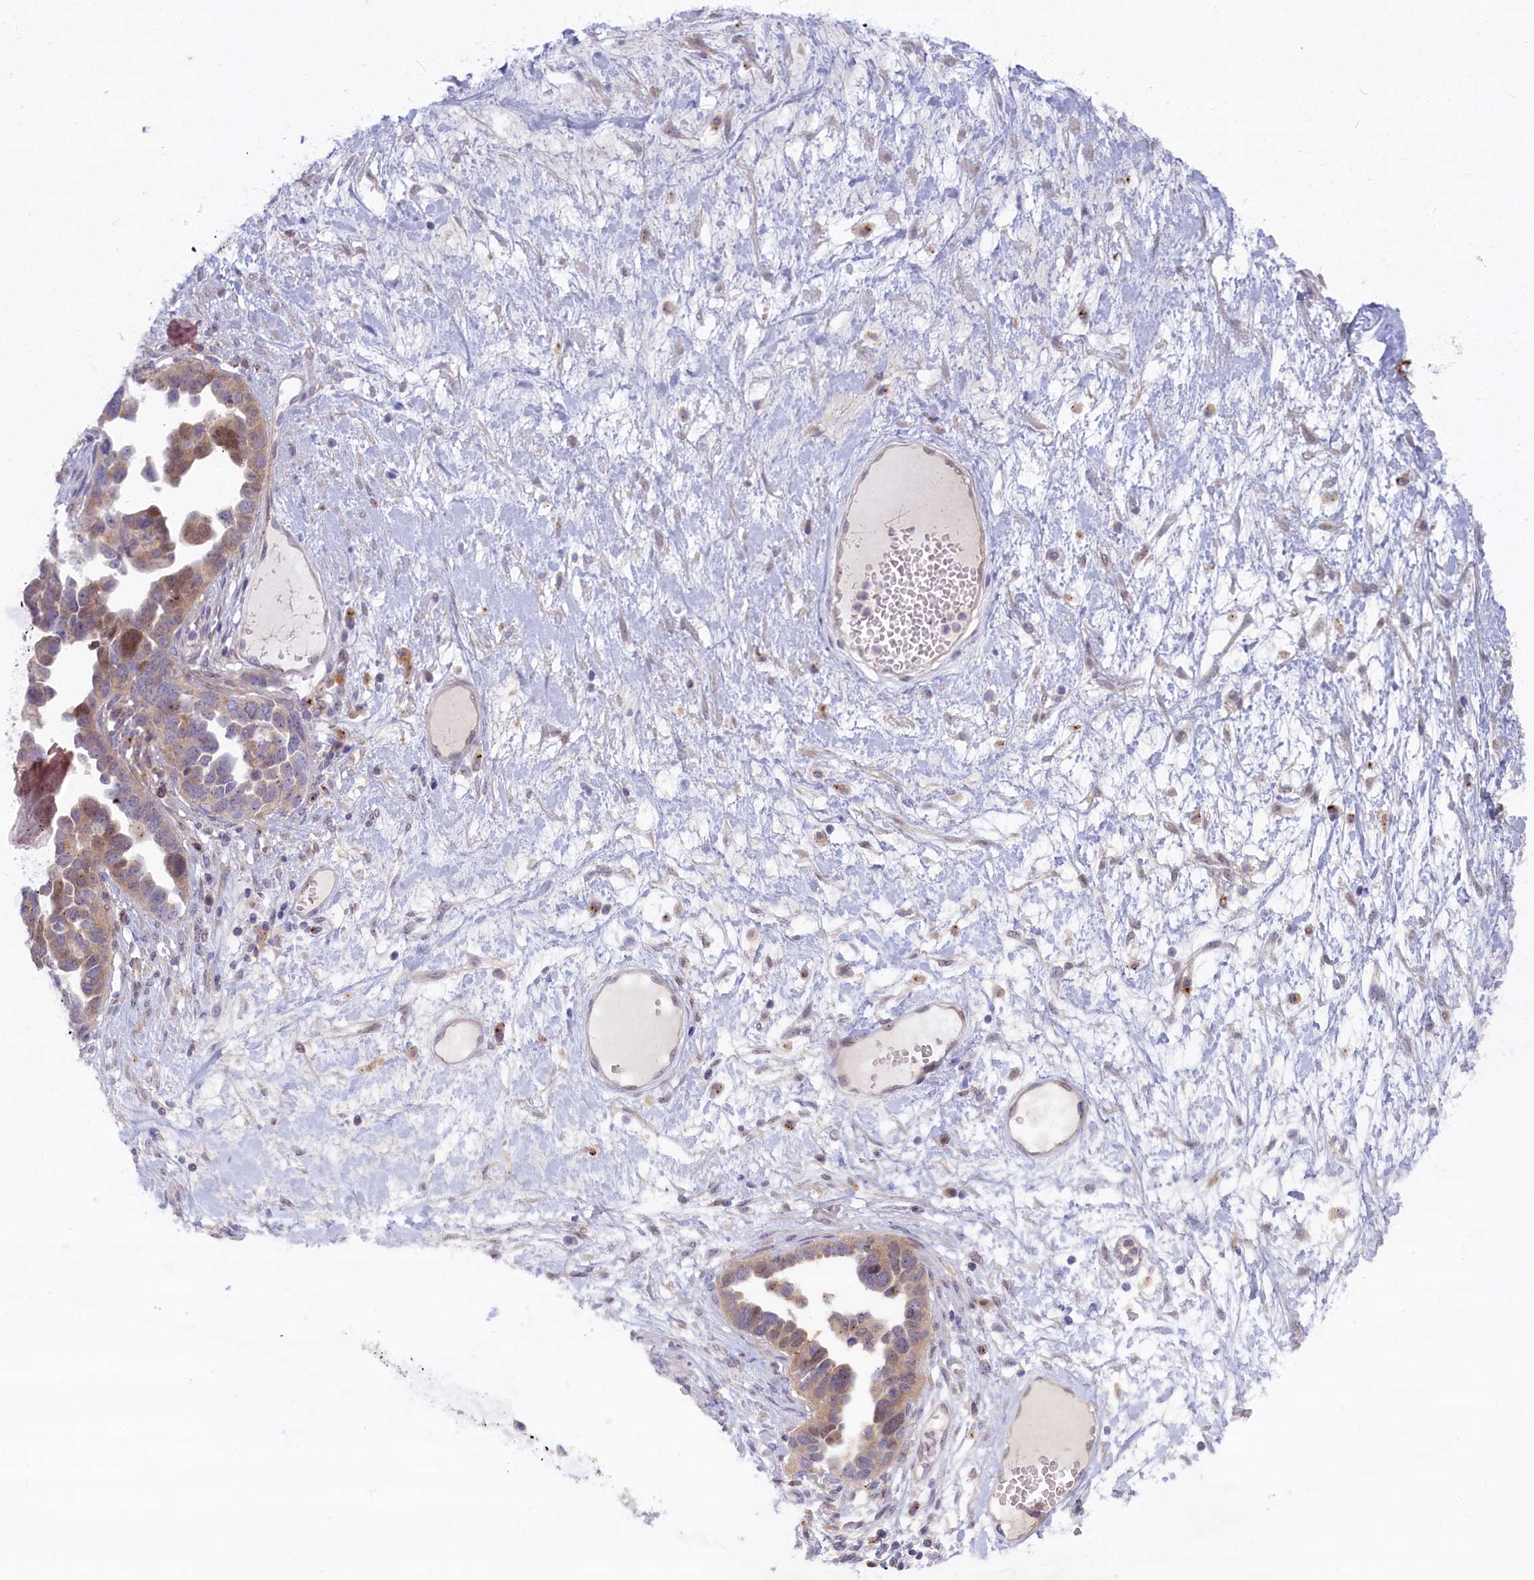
{"staining": {"intensity": "moderate", "quantity": "25%-75%", "location": "nuclear"}, "tissue": "ovarian cancer", "cell_type": "Tumor cells", "image_type": "cancer", "snomed": [{"axis": "morphology", "description": "Cystadenocarcinoma, serous, NOS"}, {"axis": "topography", "description": "Ovary"}], "caption": "Moderate nuclear protein staining is appreciated in approximately 25%-75% of tumor cells in ovarian cancer (serous cystadenocarcinoma). (brown staining indicates protein expression, while blue staining denotes nuclei).", "gene": "FCSK", "patient": {"sex": "female", "age": 54}}